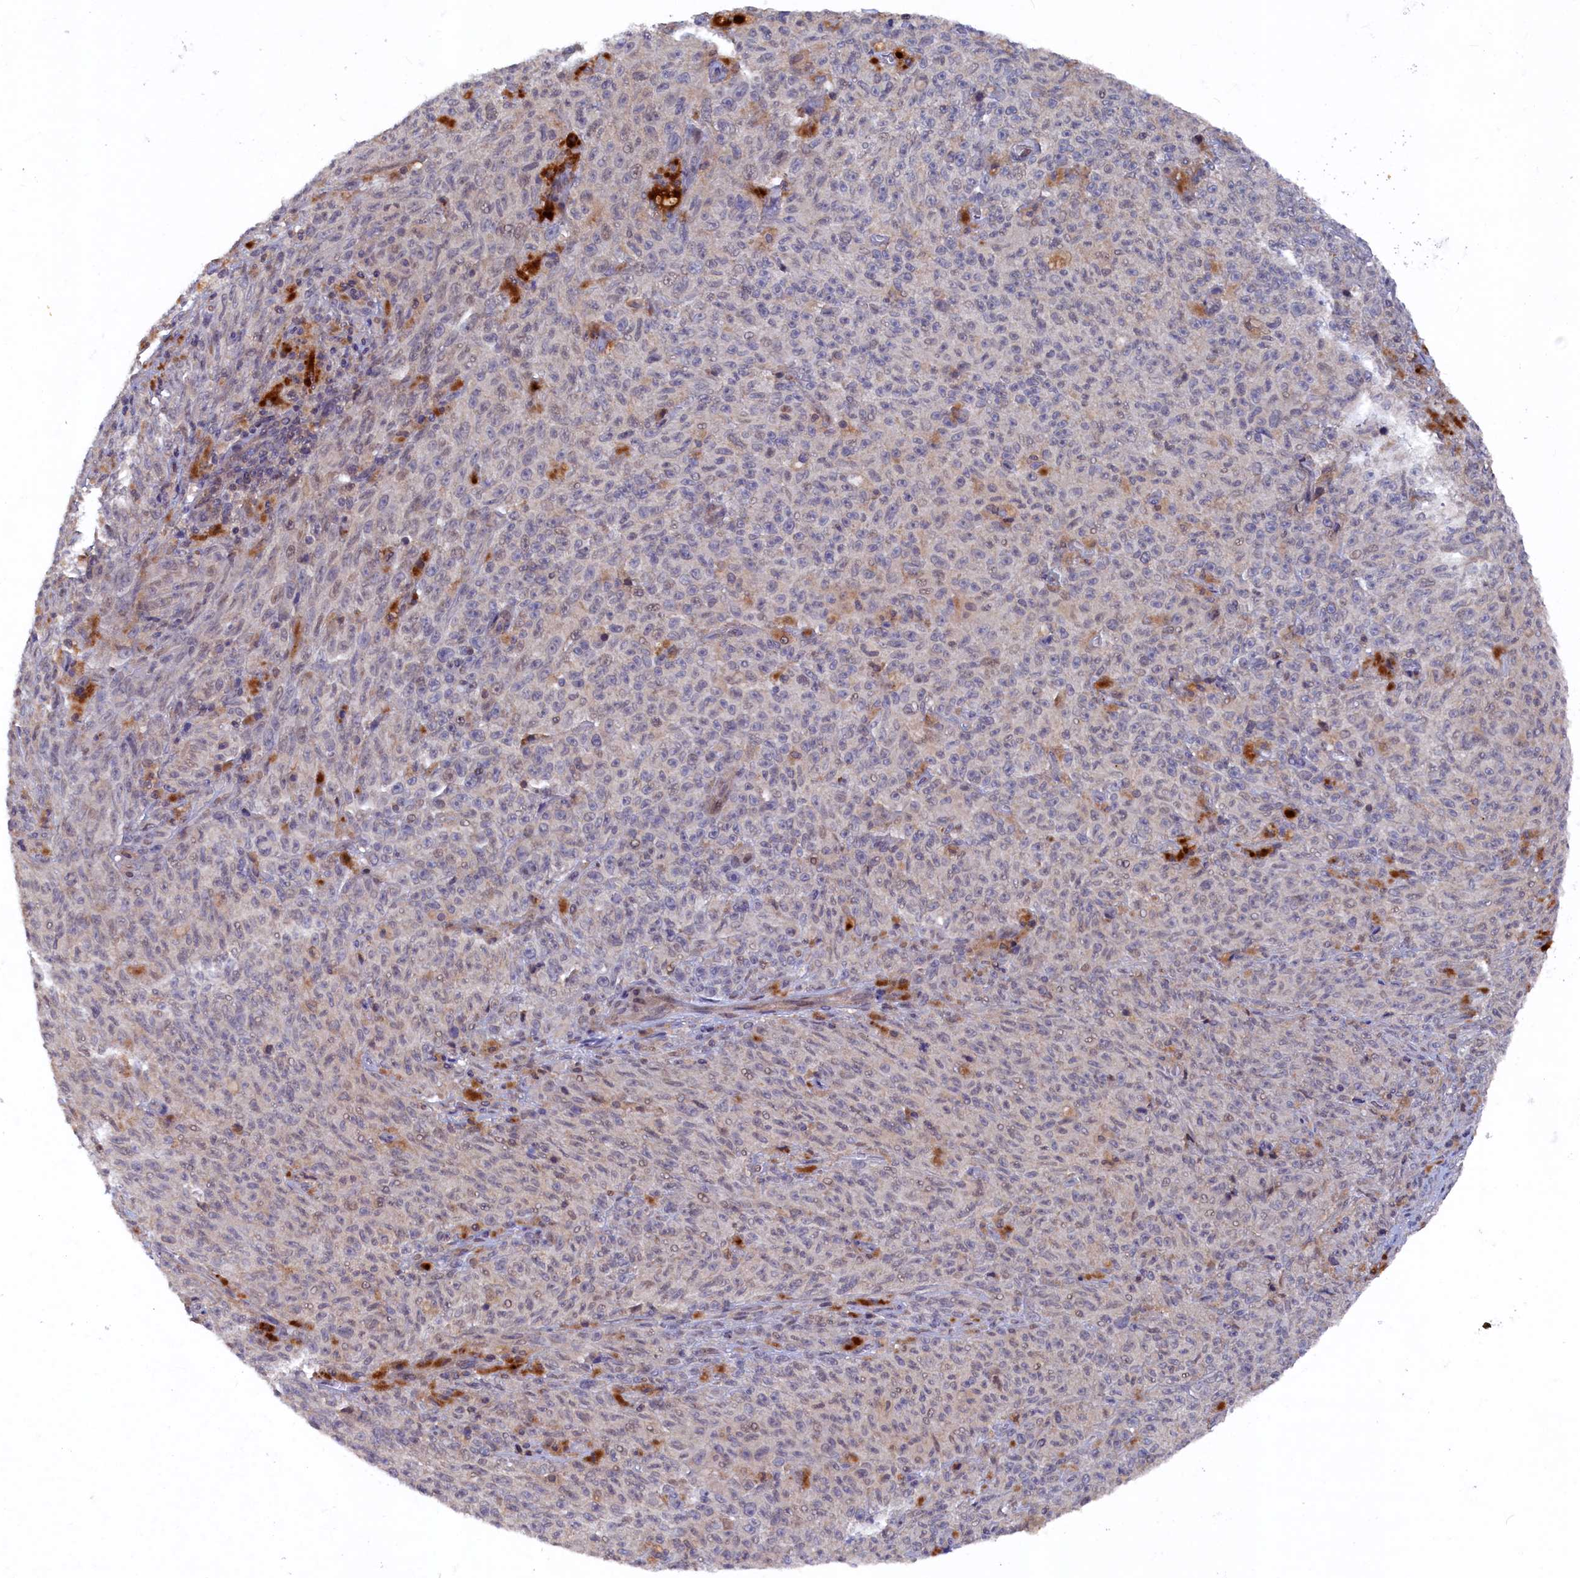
{"staining": {"intensity": "negative", "quantity": "none", "location": "none"}, "tissue": "melanoma", "cell_type": "Tumor cells", "image_type": "cancer", "snomed": [{"axis": "morphology", "description": "Malignant melanoma, NOS"}, {"axis": "topography", "description": "Skin"}], "caption": "Tumor cells are negative for protein expression in human melanoma. (DAB (3,3'-diaminobenzidine) IHC with hematoxylin counter stain).", "gene": "TMC5", "patient": {"sex": "female", "age": 82}}